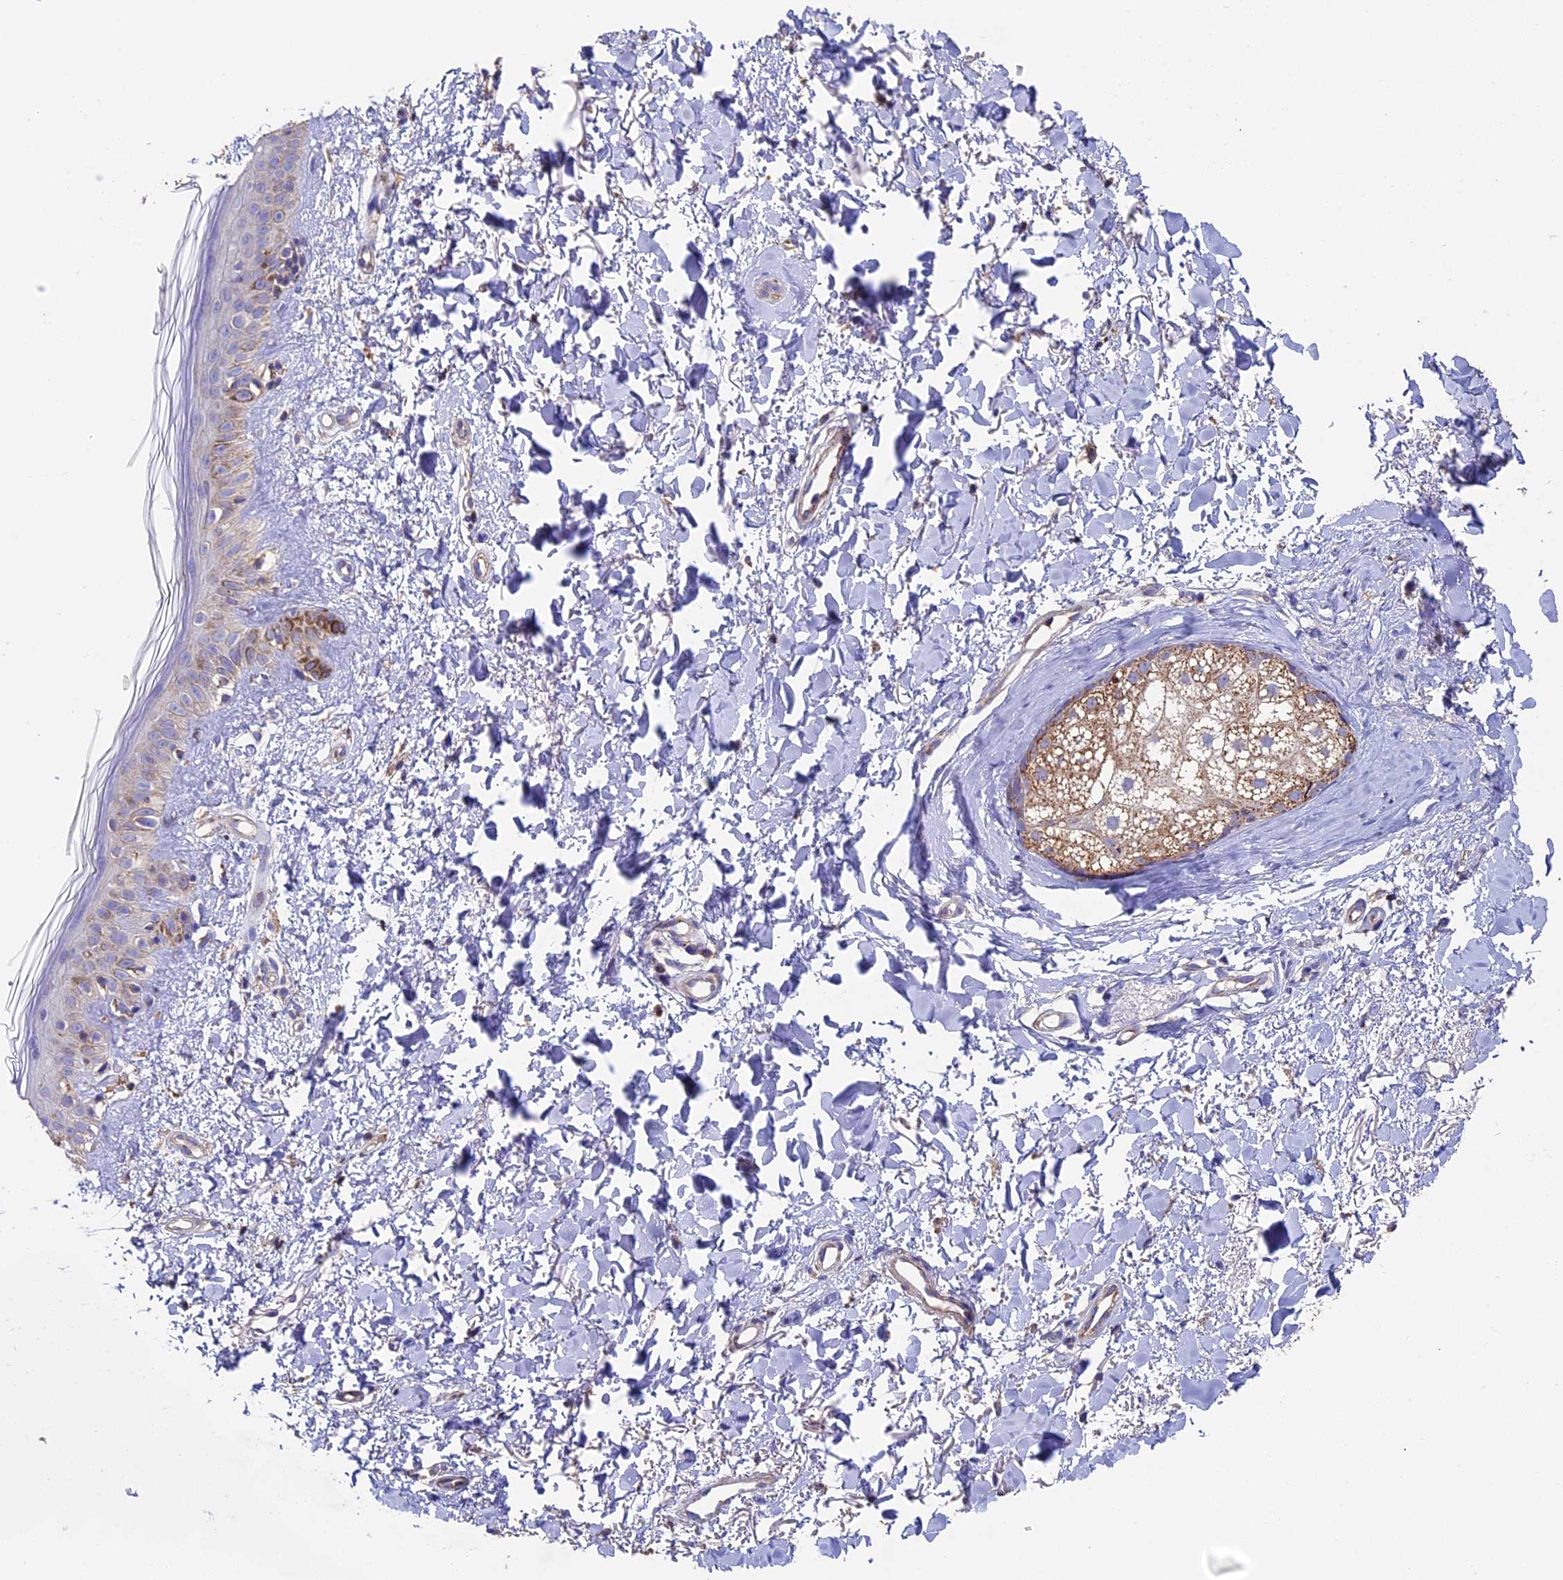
{"staining": {"intensity": "negative", "quantity": "none", "location": "none"}, "tissue": "skin", "cell_type": "Fibroblasts", "image_type": "normal", "snomed": [{"axis": "morphology", "description": "Normal tissue, NOS"}, {"axis": "topography", "description": "Skin"}], "caption": "Protein analysis of normal skin reveals no significant staining in fibroblasts.", "gene": "ADAT1", "patient": {"sex": "female", "age": 58}}